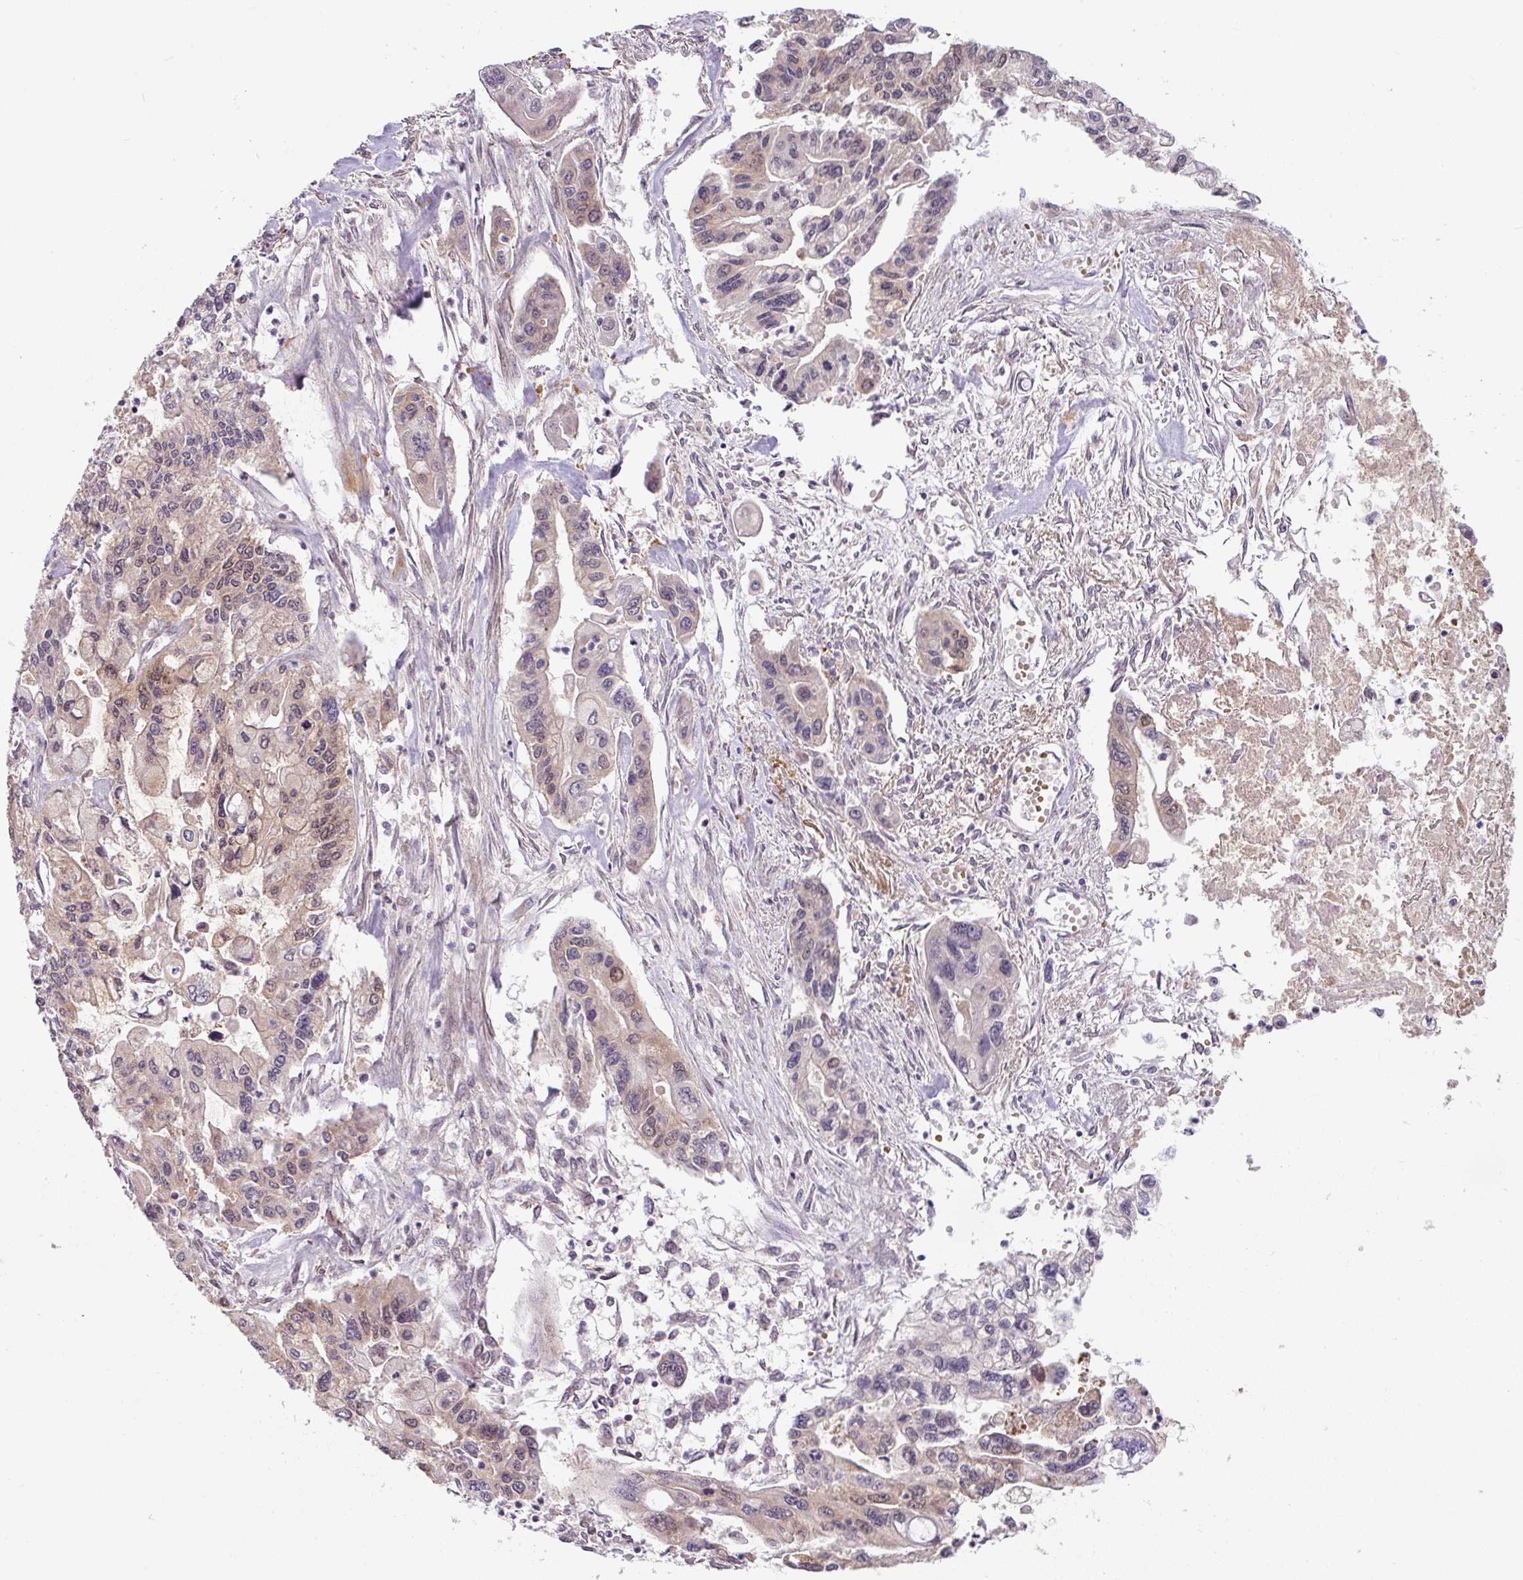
{"staining": {"intensity": "weak", "quantity": "<25%", "location": "nuclear"}, "tissue": "pancreatic cancer", "cell_type": "Tumor cells", "image_type": "cancer", "snomed": [{"axis": "morphology", "description": "Adenocarcinoma, NOS"}, {"axis": "topography", "description": "Pancreas"}], "caption": "The image displays no significant staining in tumor cells of pancreatic adenocarcinoma.", "gene": "SHB", "patient": {"sex": "male", "age": 62}}